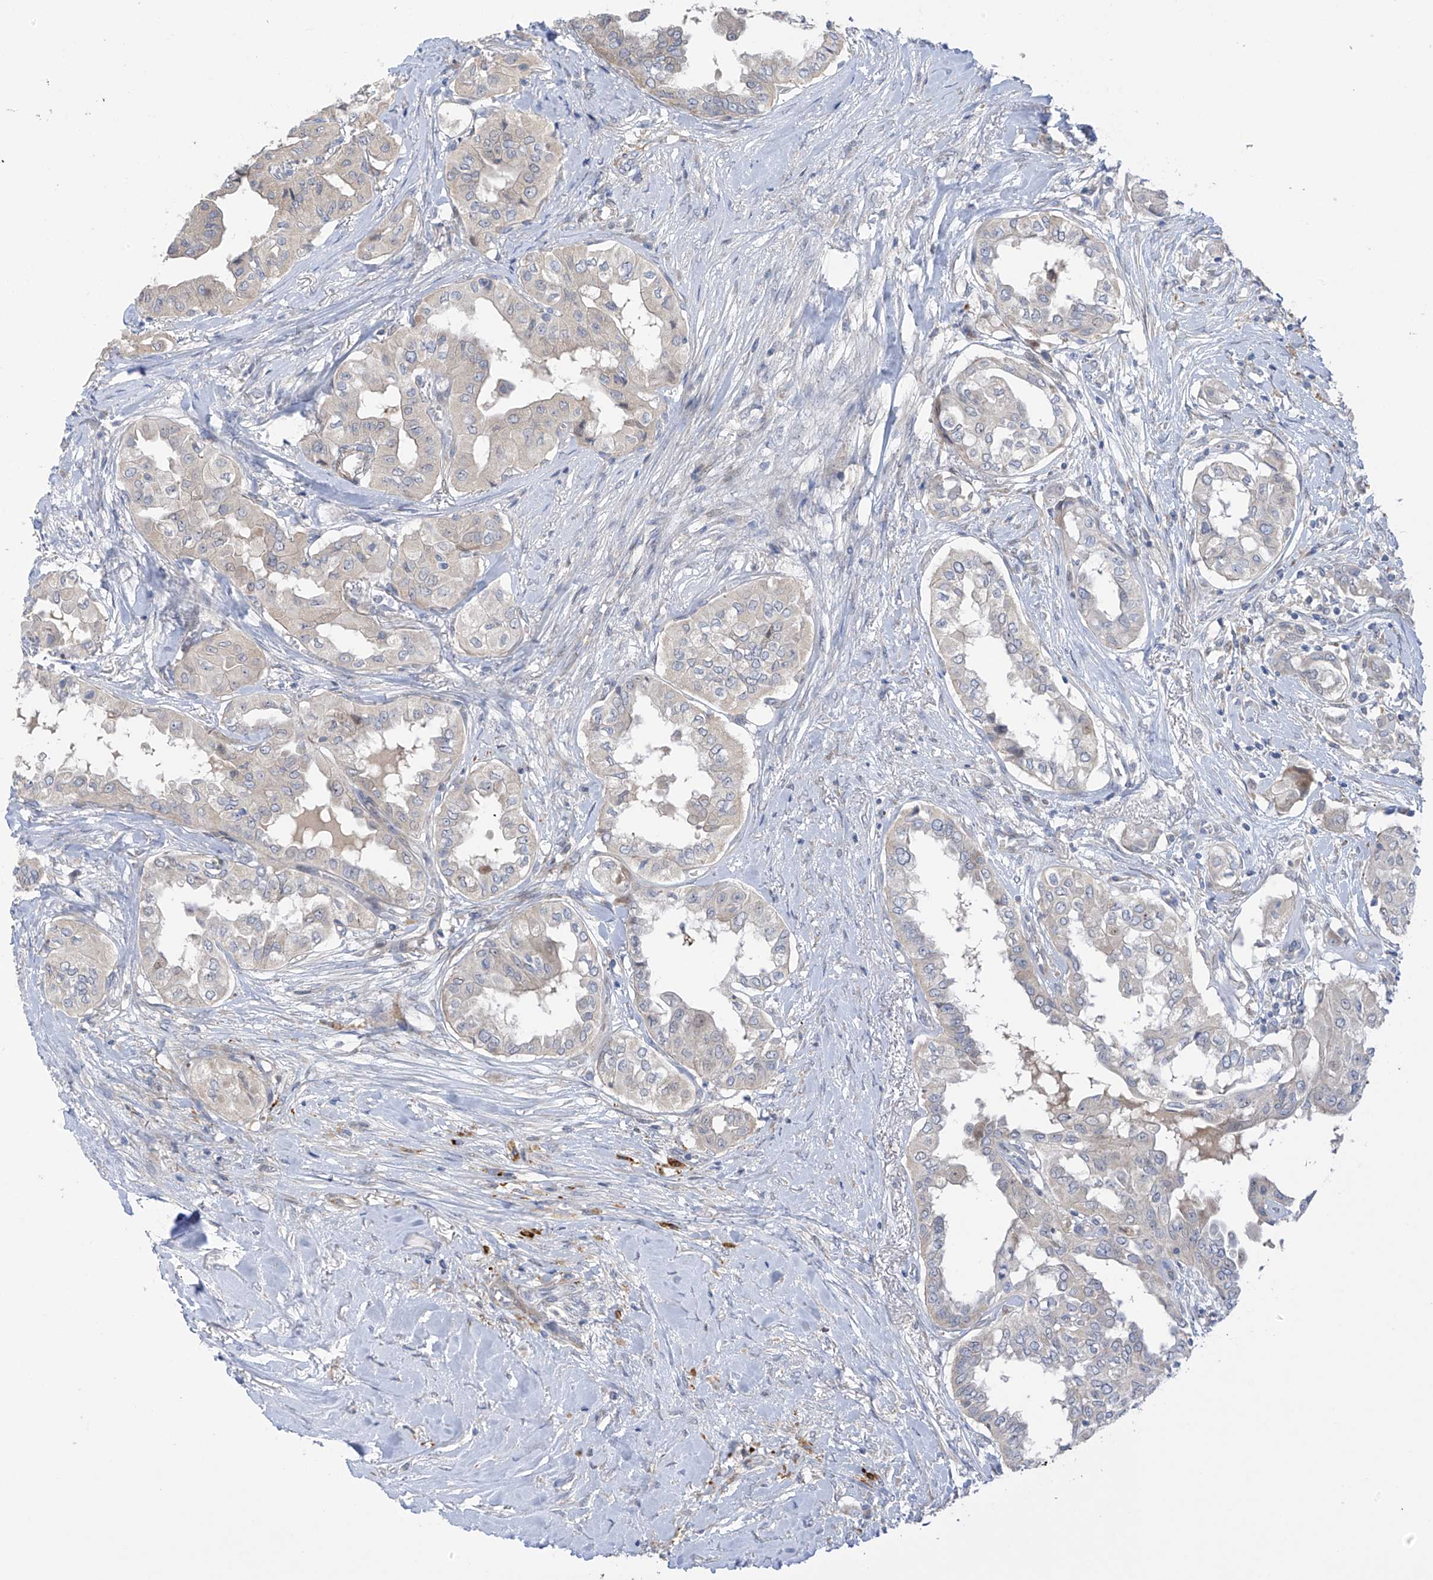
{"staining": {"intensity": "negative", "quantity": "none", "location": "none"}, "tissue": "thyroid cancer", "cell_type": "Tumor cells", "image_type": "cancer", "snomed": [{"axis": "morphology", "description": "Papillary adenocarcinoma, NOS"}, {"axis": "topography", "description": "Thyroid gland"}], "caption": "An immunohistochemistry (IHC) image of thyroid cancer (papillary adenocarcinoma) is shown. There is no staining in tumor cells of thyroid cancer (papillary adenocarcinoma).", "gene": "ZNF641", "patient": {"sex": "female", "age": 59}}